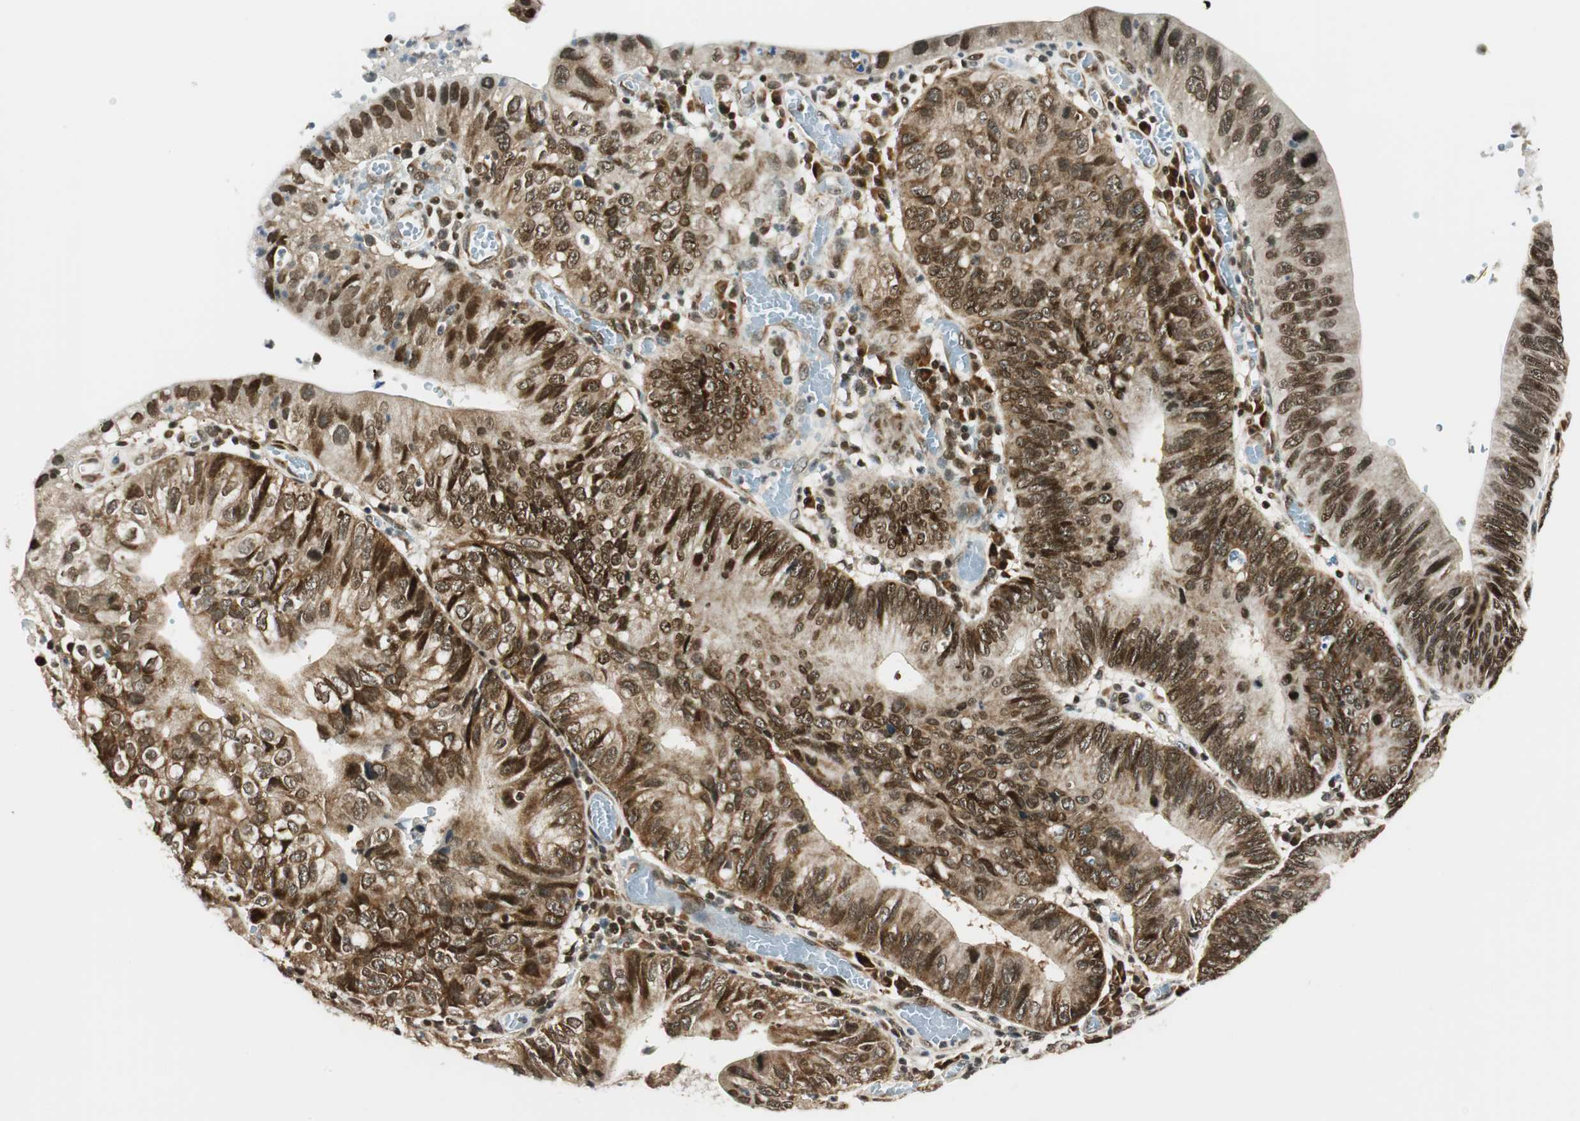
{"staining": {"intensity": "moderate", "quantity": ">75%", "location": "cytoplasmic/membranous,nuclear"}, "tissue": "stomach cancer", "cell_type": "Tumor cells", "image_type": "cancer", "snomed": [{"axis": "morphology", "description": "Adenocarcinoma, NOS"}, {"axis": "topography", "description": "Stomach"}], "caption": "This is an image of IHC staining of adenocarcinoma (stomach), which shows moderate expression in the cytoplasmic/membranous and nuclear of tumor cells.", "gene": "RING1", "patient": {"sex": "male", "age": 59}}